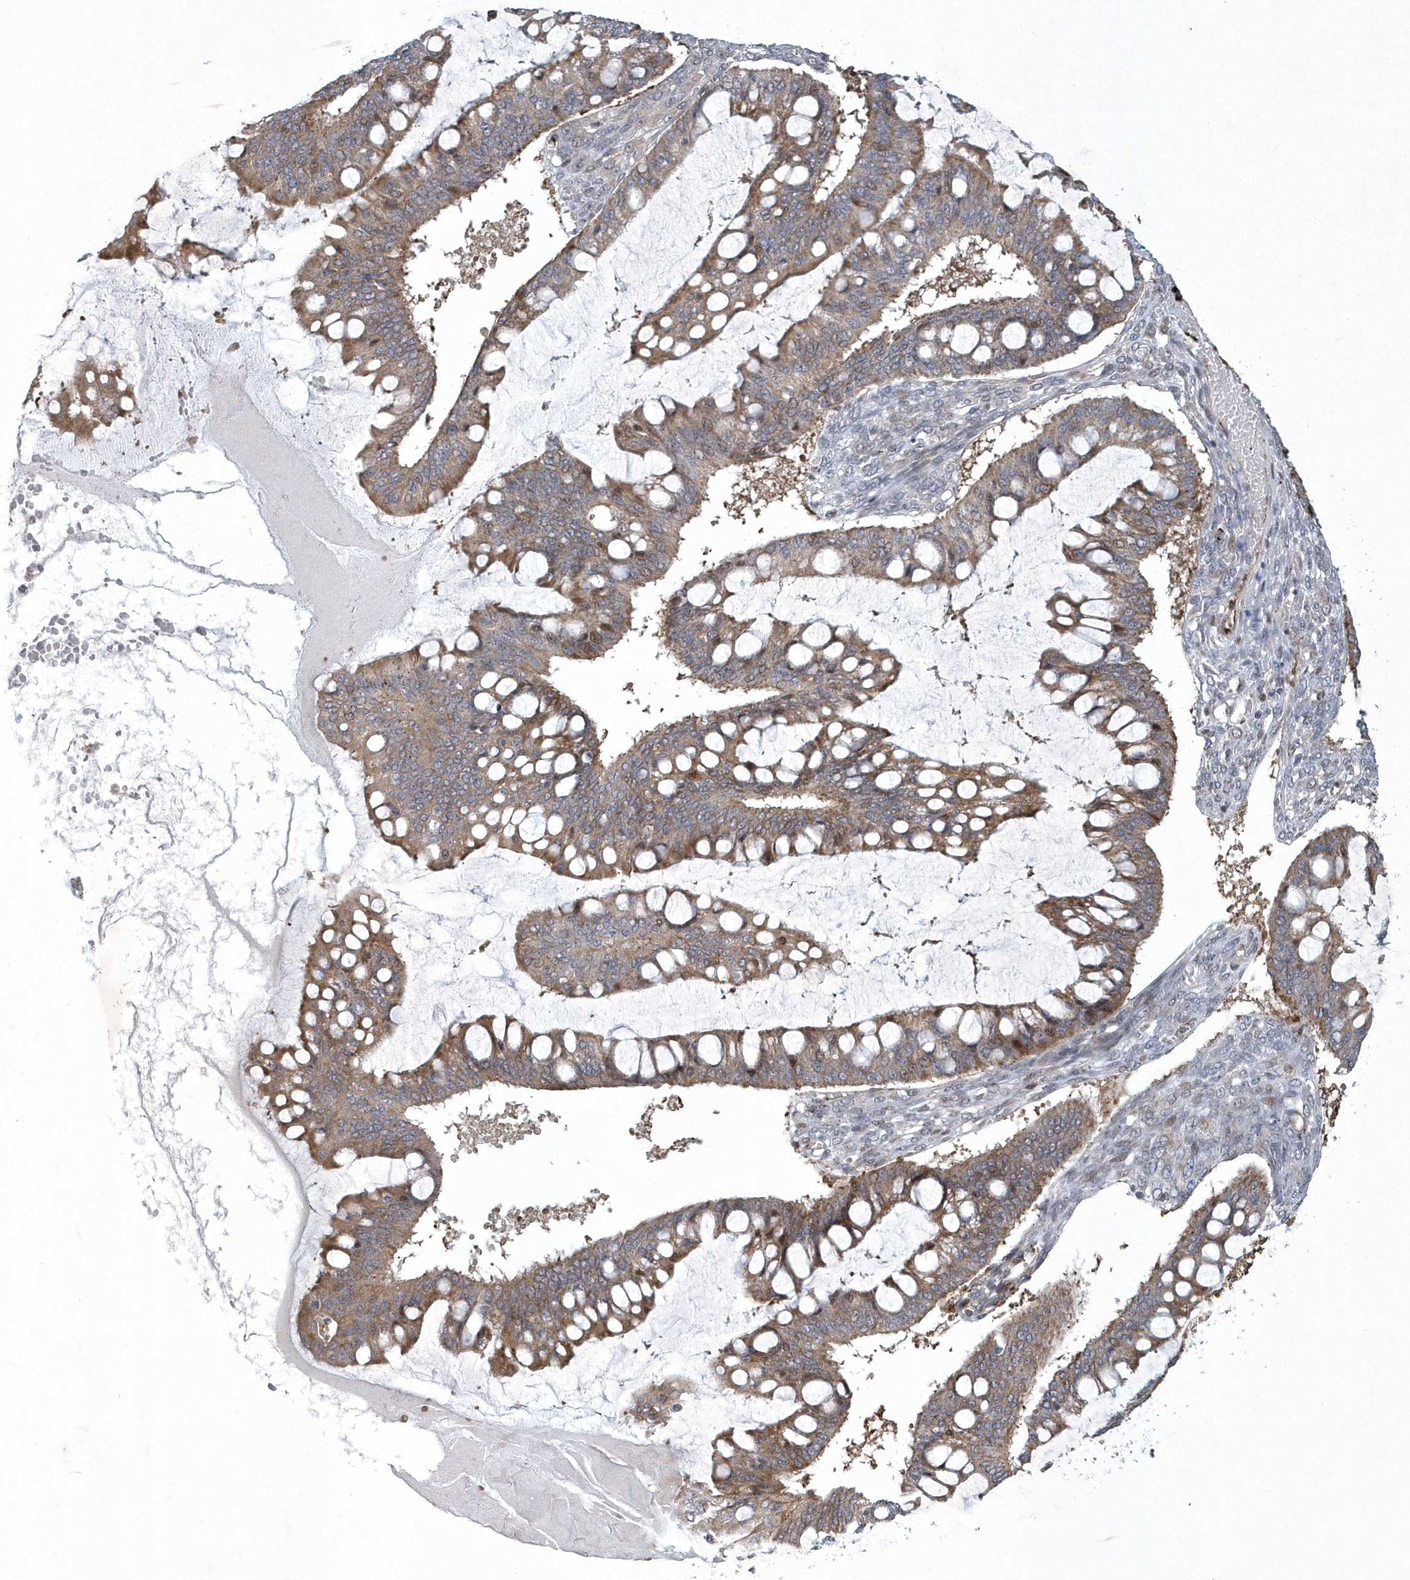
{"staining": {"intensity": "moderate", "quantity": ">75%", "location": "cytoplasmic/membranous"}, "tissue": "ovarian cancer", "cell_type": "Tumor cells", "image_type": "cancer", "snomed": [{"axis": "morphology", "description": "Cystadenocarcinoma, mucinous, NOS"}, {"axis": "topography", "description": "Ovary"}], "caption": "Brown immunohistochemical staining in human ovarian cancer demonstrates moderate cytoplasmic/membranous positivity in about >75% of tumor cells. Nuclei are stained in blue.", "gene": "N4BP2", "patient": {"sex": "female", "age": 73}}